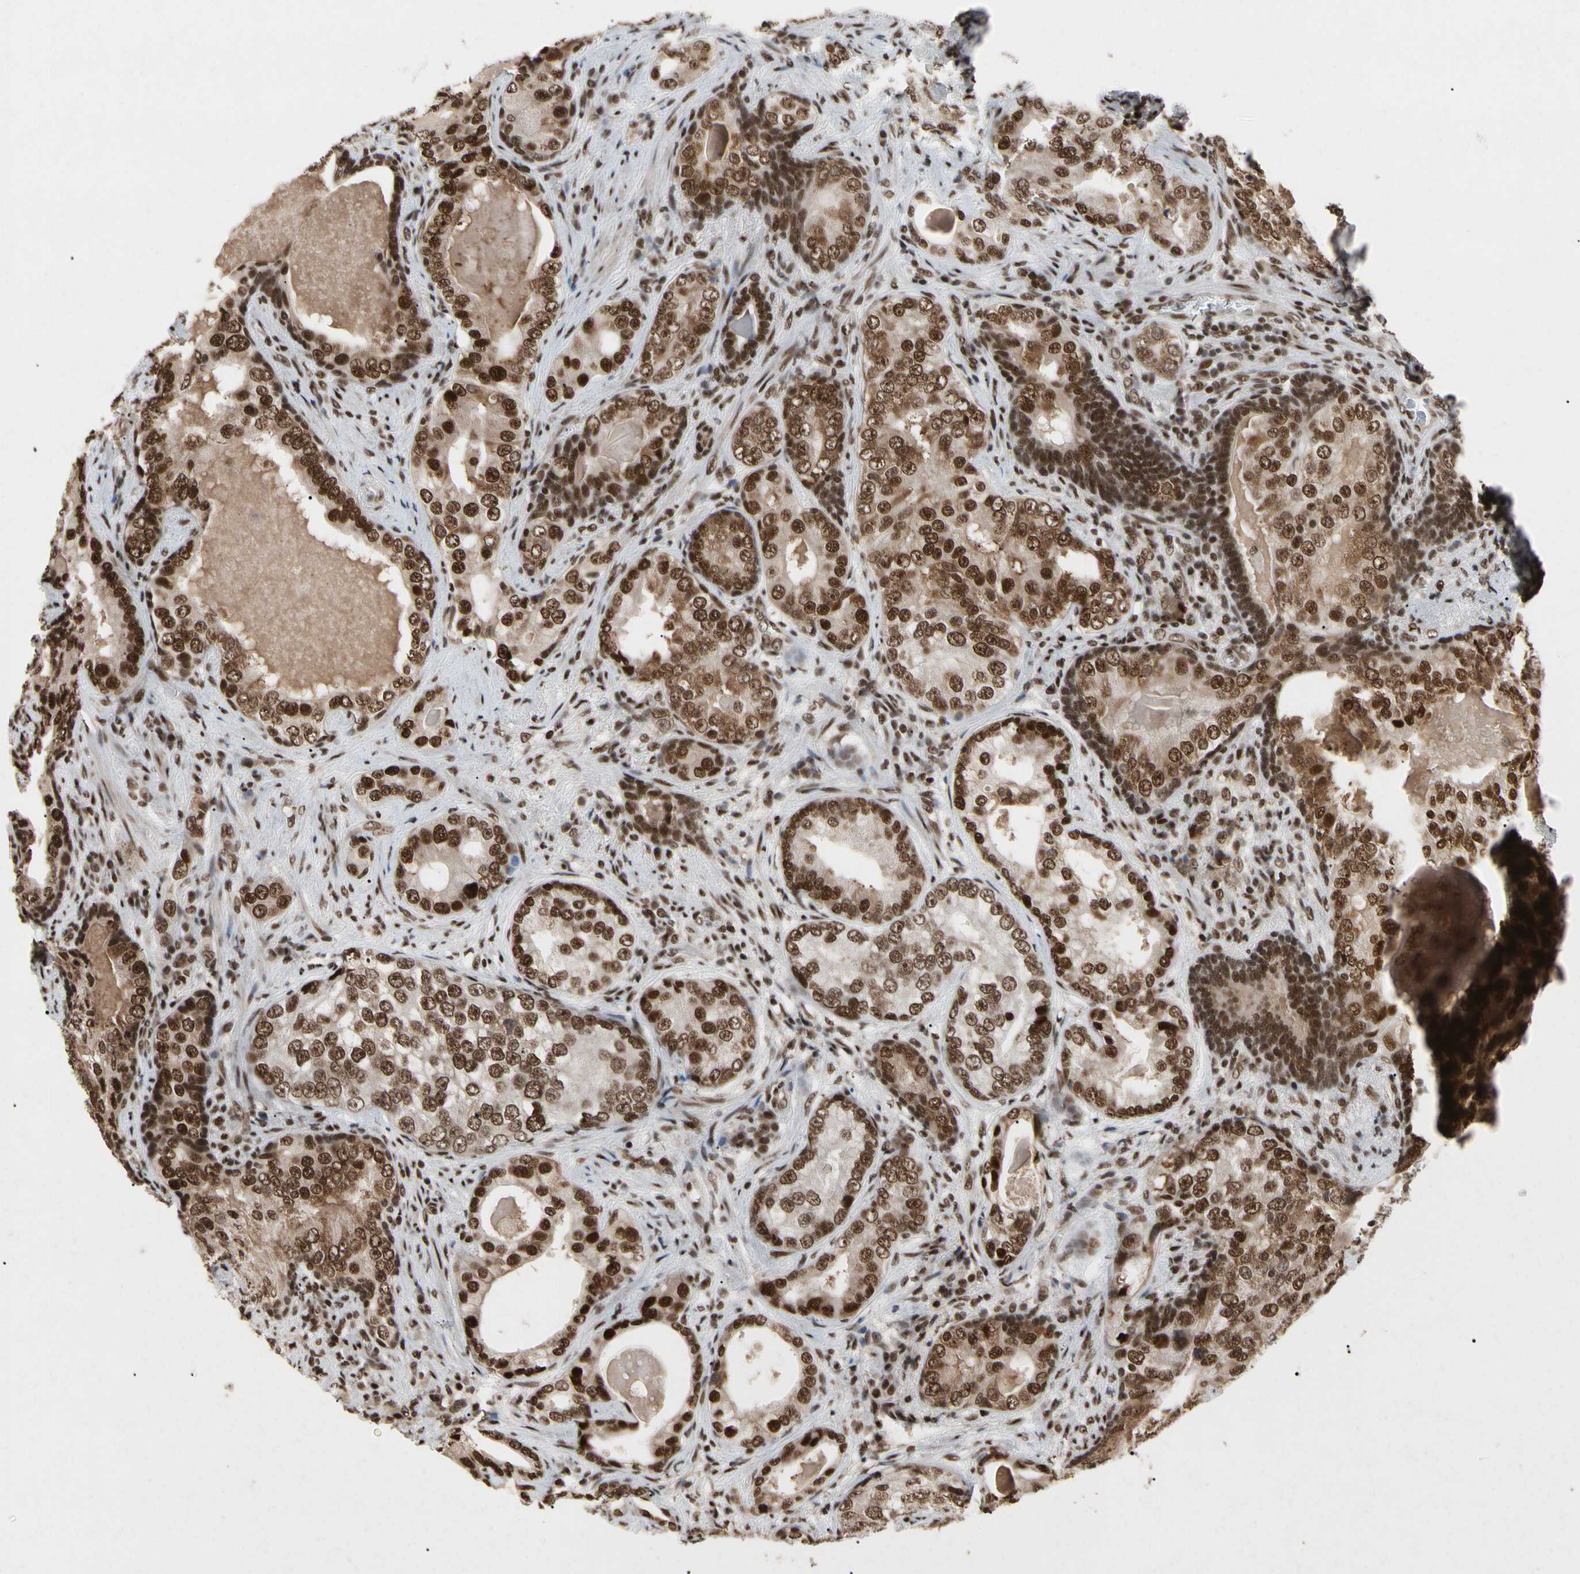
{"staining": {"intensity": "strong", "quantity": ">75%", "location": "cytoplasmic/membranous,nuclear"}, "tissue": "prostate cancer", "cell_type": "Tumor cells", "image_type": "cancer", "snomed": [{"axis": "morphology", "description": "Adenocarcinoma, High grade"}, {"axis": "topography", "description": "Prostate"}], "caption": "High-grade adenocarcinoma (prostate) stained with DAB (3,3'-diaminobenzidine) immunohistochemistry (IHC) reveals high levels of strong cytoplasmic/membranous and nuclear staining in about >75% of tumor cells. (DAB (3,3'-diaminobenzidine) IHC with brightfield microscopy, high magnification).", "gene": "FAM98B", "patient": {"sex": "male", "age": 66}}